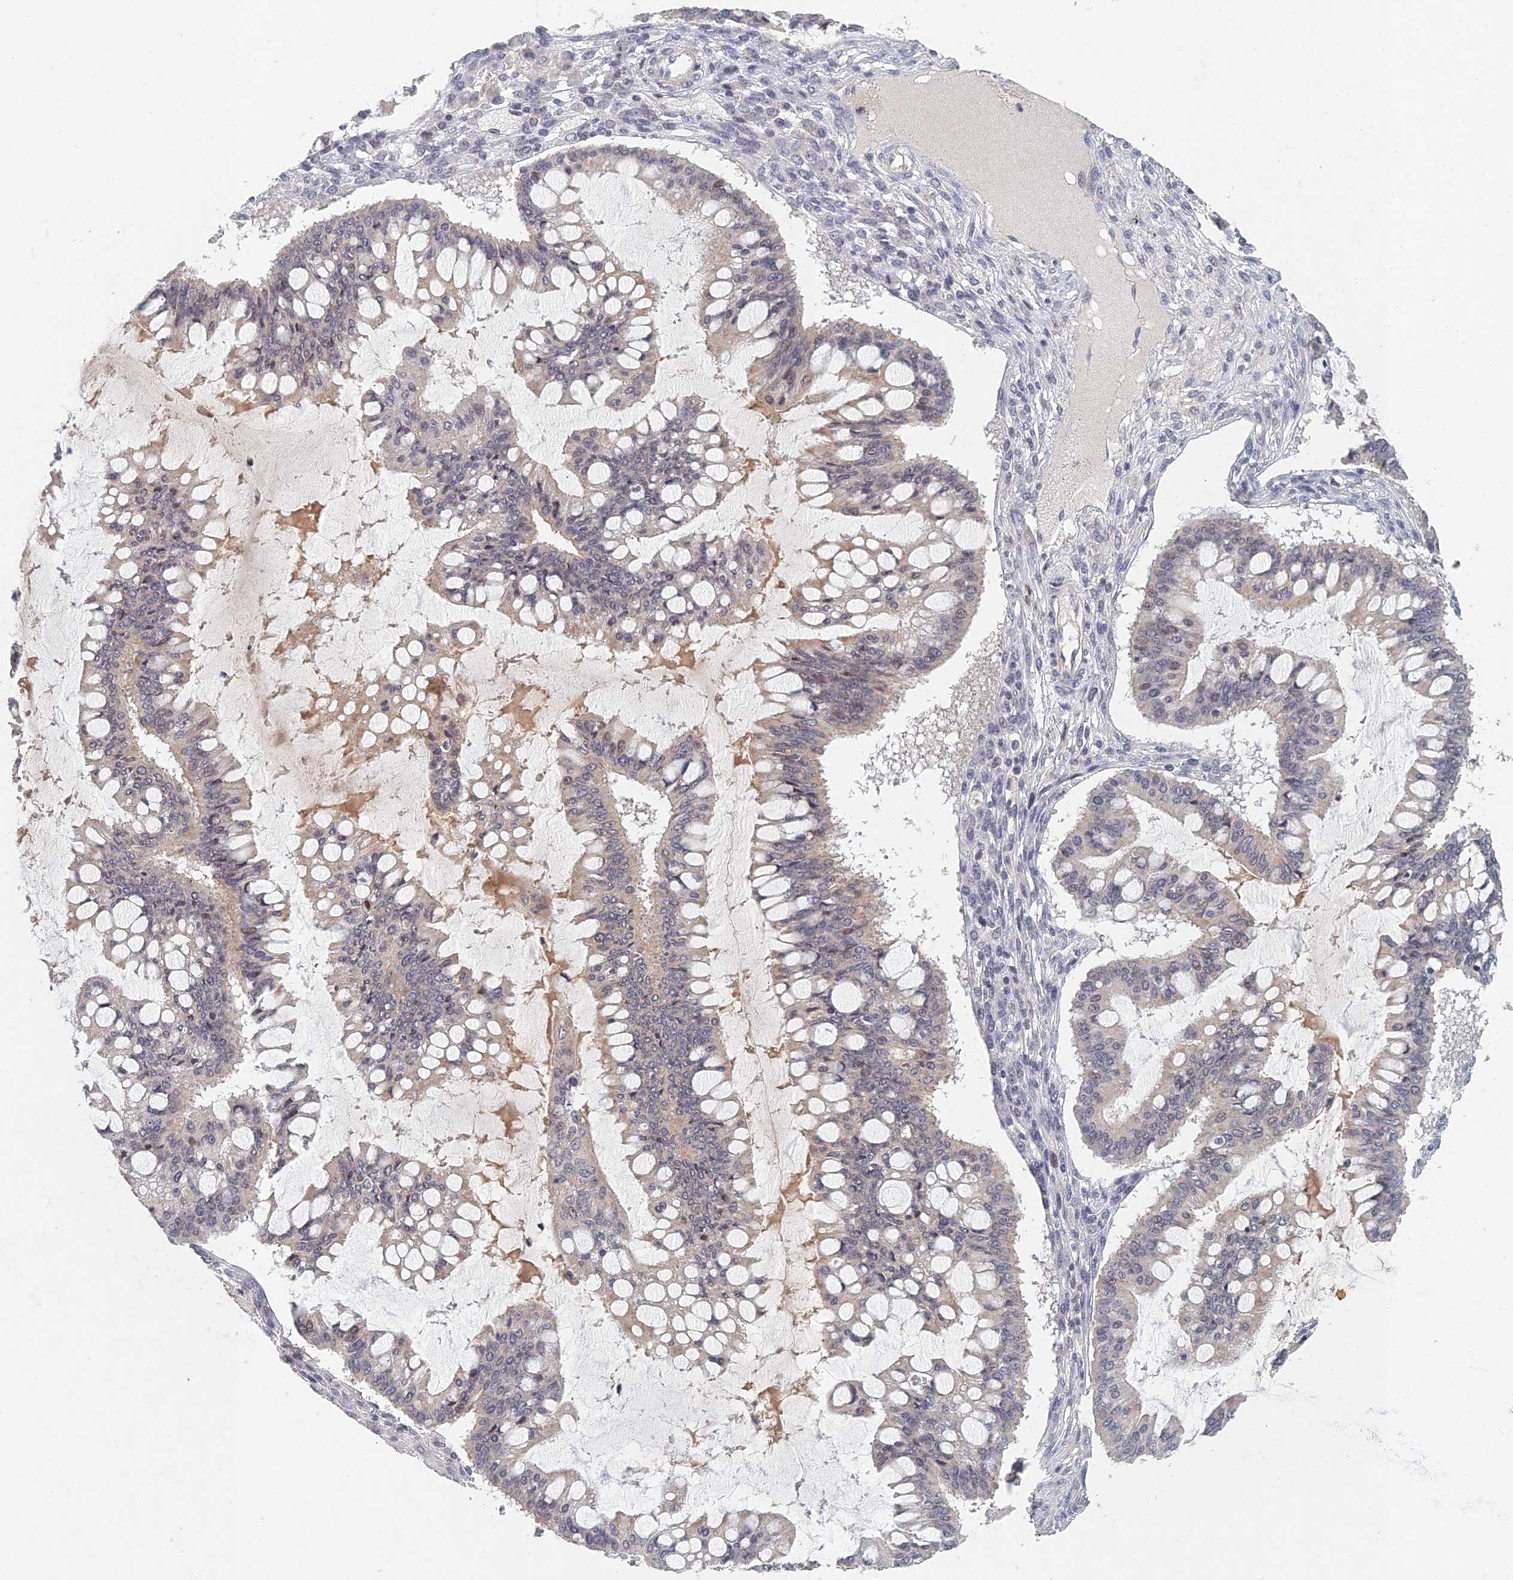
{"staining": {"intensity": "weak", "quantity": "<25%", "location": "cytoplasmic/membranous"}, "tissue": "ovarian cancer", "cell_type": "Tumor cells", "image_type": "cancer", "snomed": [{"axis": "morphology", "description": "Cystadenocarcinoma, mucinous, NOS"}, {"axis": "topography", "description": "Ovary"}], "caption": "This image is of ovarian mucinous cystadenocarcinoma stained with immunohistochemistry to label a protein in brown with the nuclei are counter-stained blue. There is no expression in tumor cells.", "gene": "GNA15", "patient": {"sex": "female", "age": 73}}